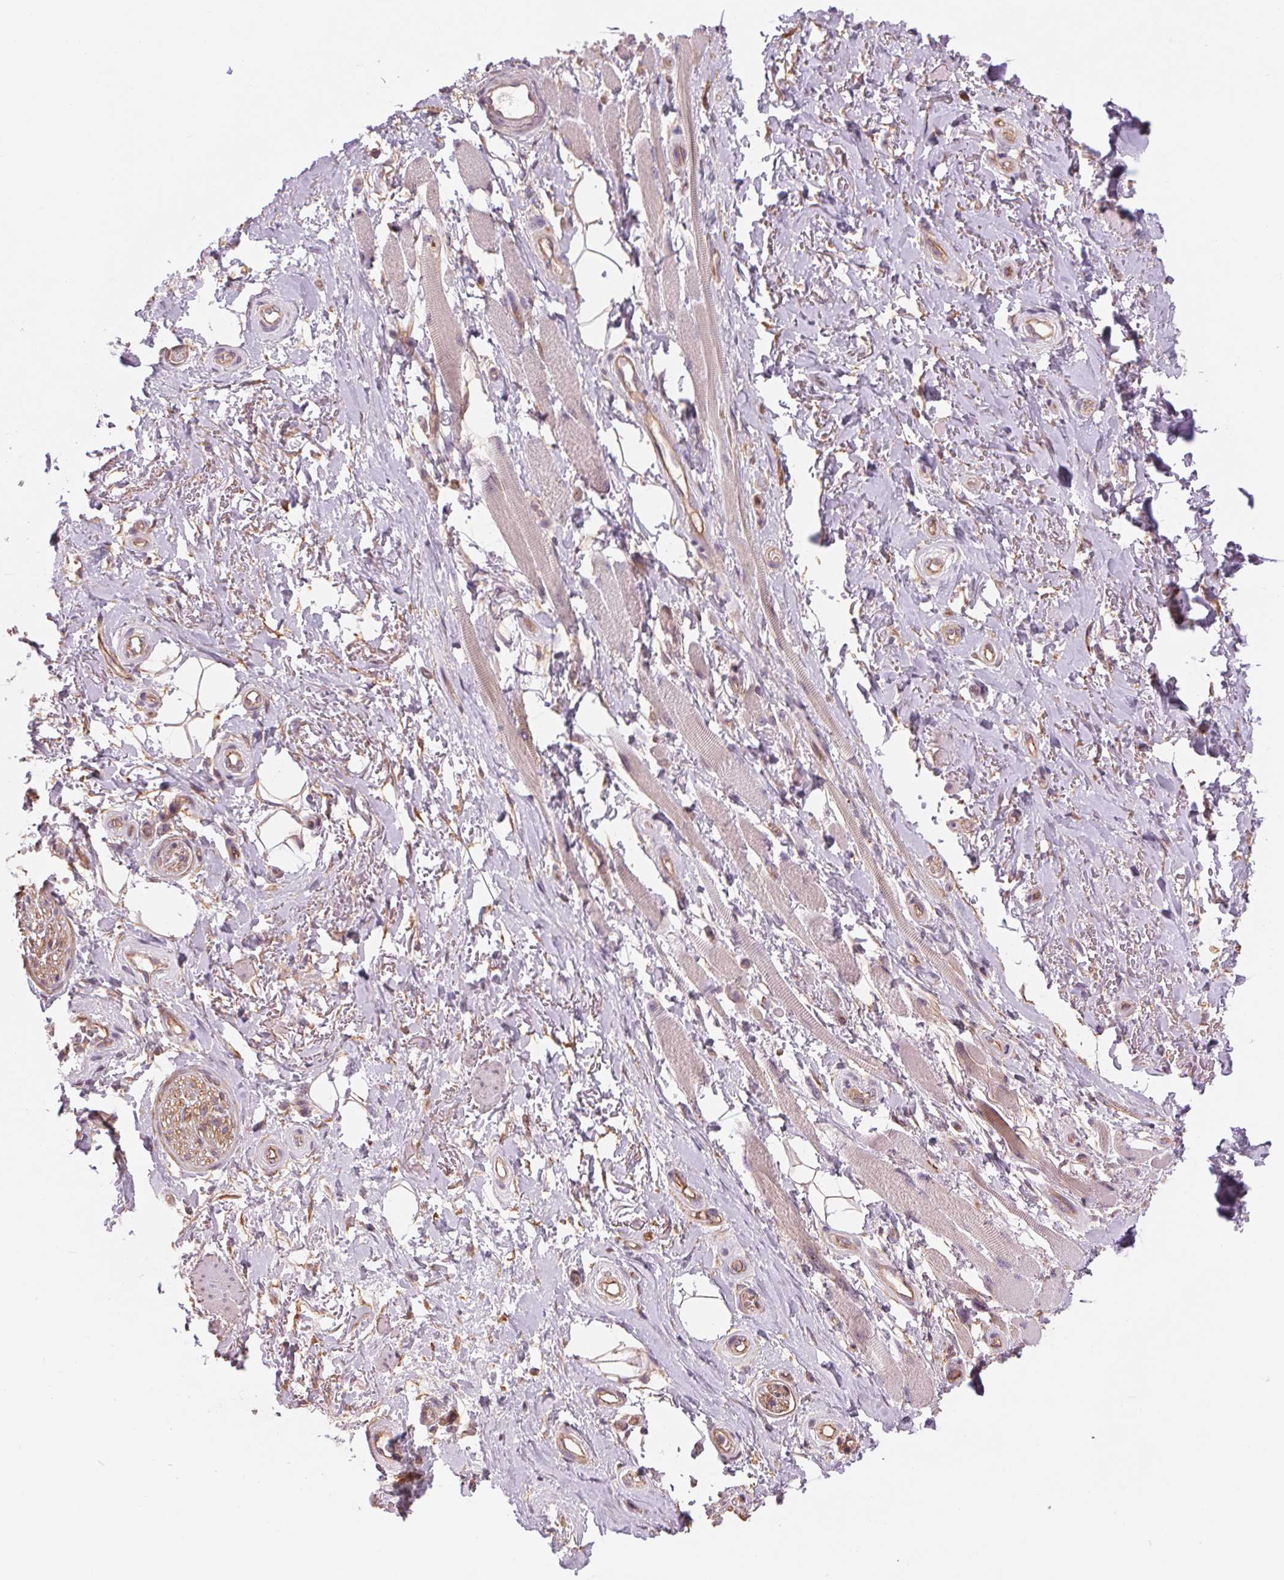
{"staining": {"intensity": "negative", "quantity": "none", "location": "none"}, "tissue": "adipose tissue", "cell_type": "Adipocytes", "image_type": "normal", "snomed": [{"axis": "morphology", "description": "Normal tissue, NOS"}, {"axis": "topography", "description": "Anal"}, {"axis": "topography", "description": "Peripheral nerve tissue"}], "caption": "Immunohistochemistry (IHC) histopathology image of benign adipose tissue: adipose tissue stained with DAB reveals no significant protein positivity in adipocytes. (Brightfield microscopy of DAB (3,3'-diaminobenzidine) immunohistochemistry at high magnification).", "gene": "SH3RF2", "patient": {"sex": "male", "age": 53}}